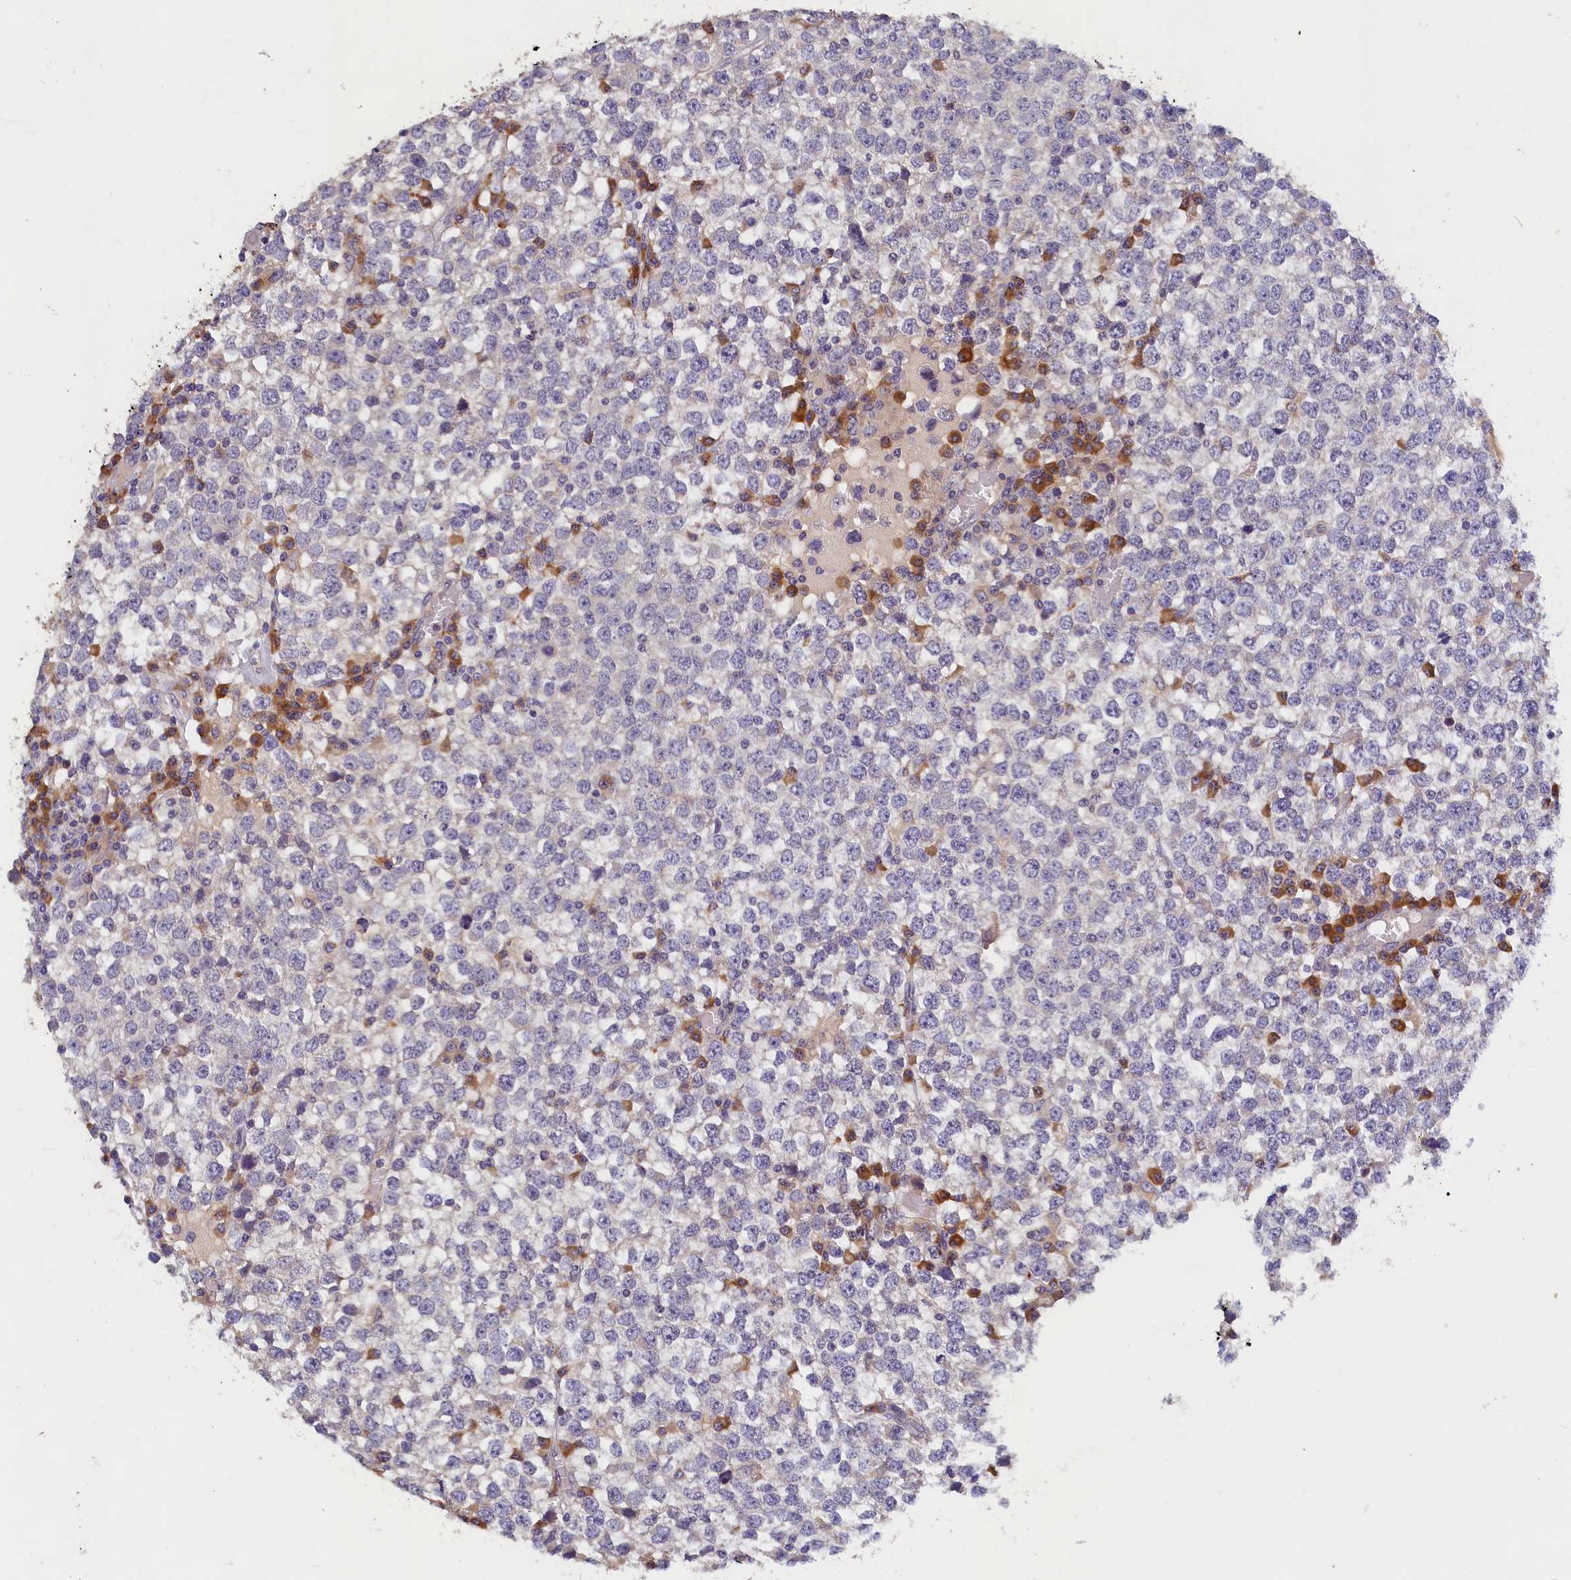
{"staining": {"intensity": "negative", "quantity": "none", "location": "none"}, "tissue": "testis cancer", "cell_type": "Tumor cells", "image_type": "cancer", "snomed": [{"axis": "morphology", "description": "Seminoma, NOS"}, {"axis": "topography", "description": "Testis"}], "caption": "IHC of human testis cancer (seminoma) reveals no positivity in tumor cells.", "gene": "ST7L", "patient": {"sex": "male", "age": 65}}